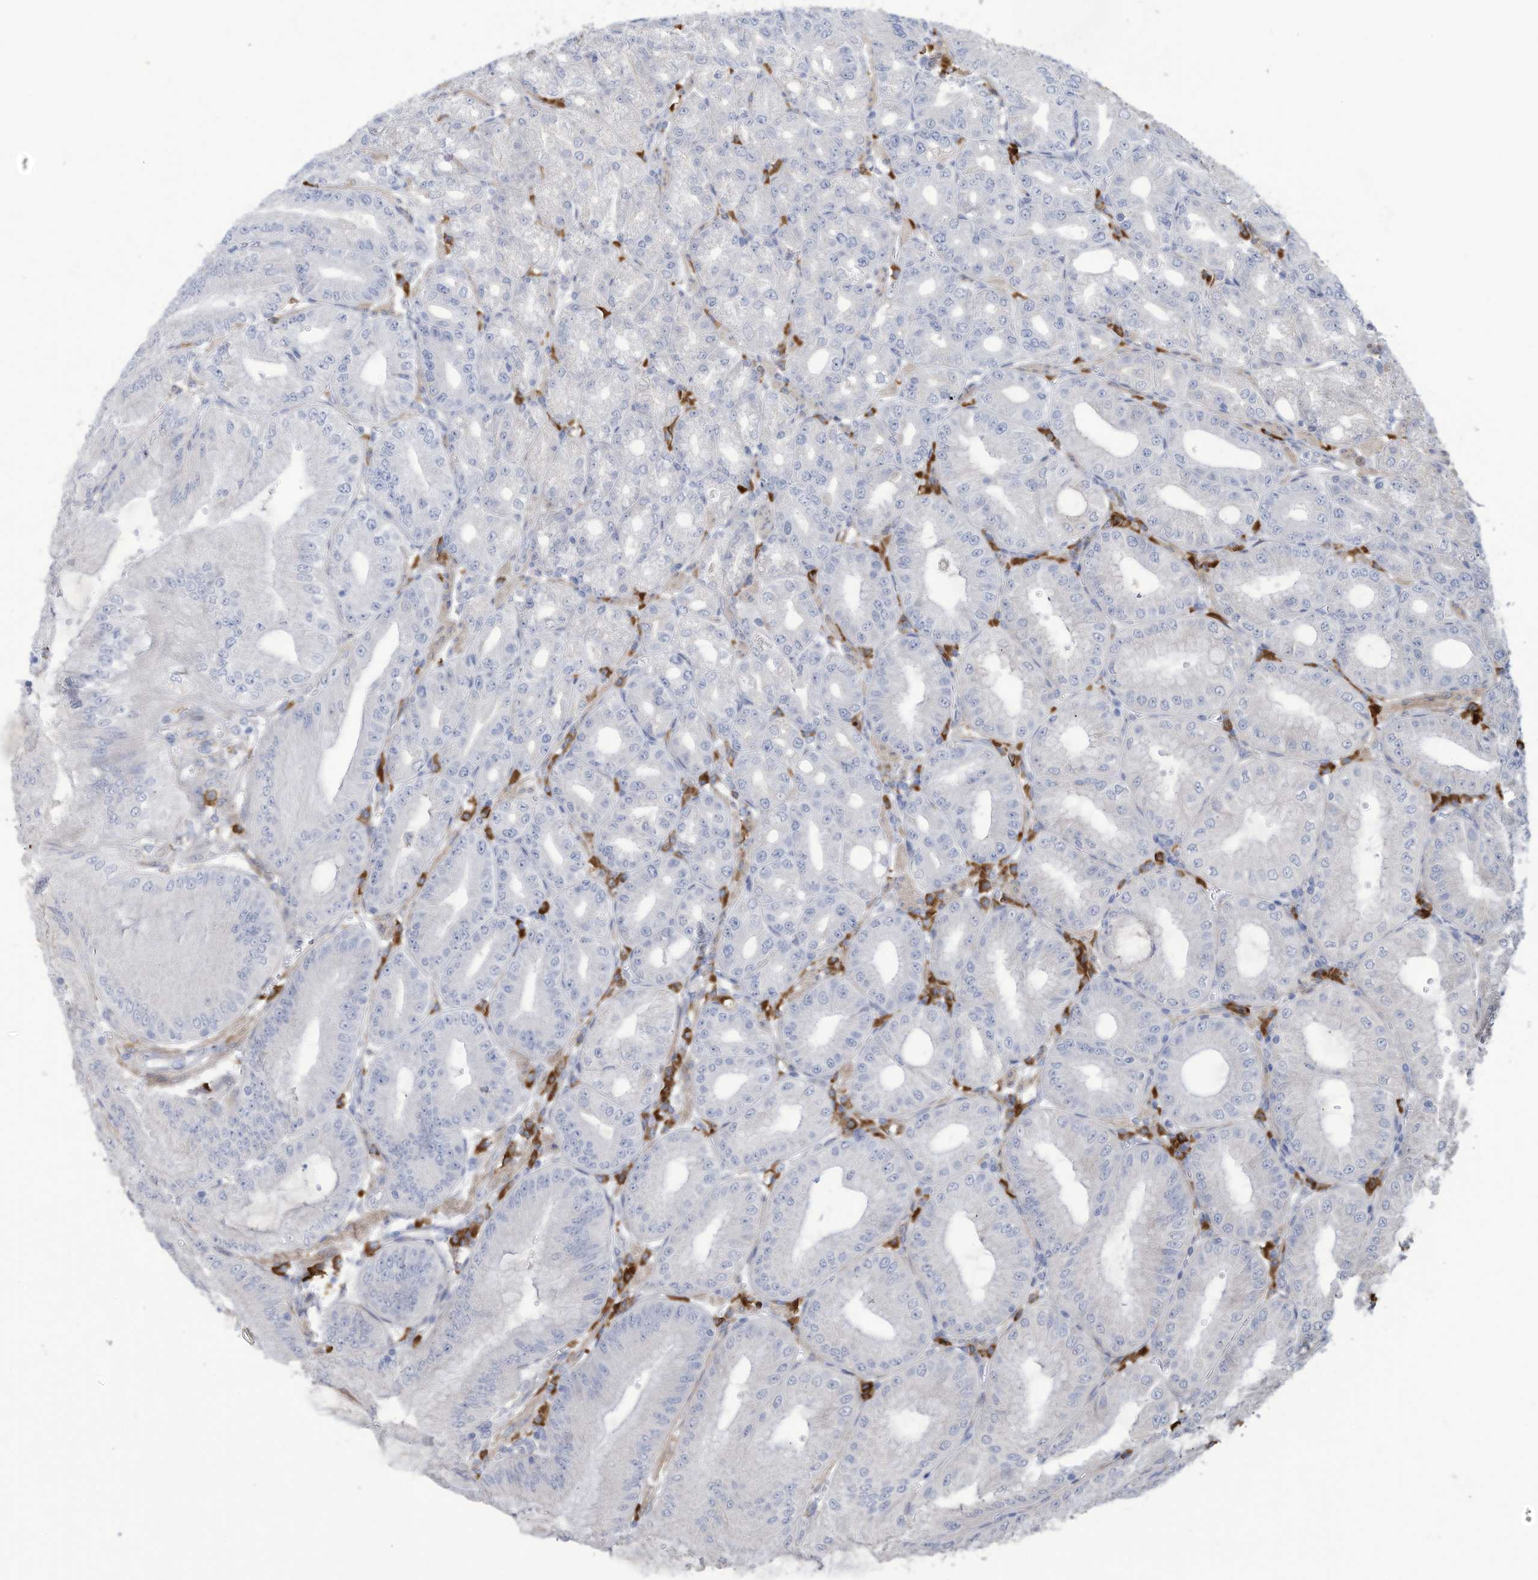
{"staining": {"intensity": "negative", "quantity": "none", "location": "none"}, "tissue": "stomach", "cell_type": "Glandular cells", "image_type": "normal", "snomed": [{"axis": "morphology", "description": "Normal tissue, NOS"}, {"axis": "topography", "description": "Stomach, lower"}], "caption": "DAB immunohistochemical staining of unremarkable human stomach shows no significant expression in glandular cells. (IHC, brightfield microscopy, high magnification).", "gene": "ZNF292", "patient": {"sex": "male", "age": 71}}